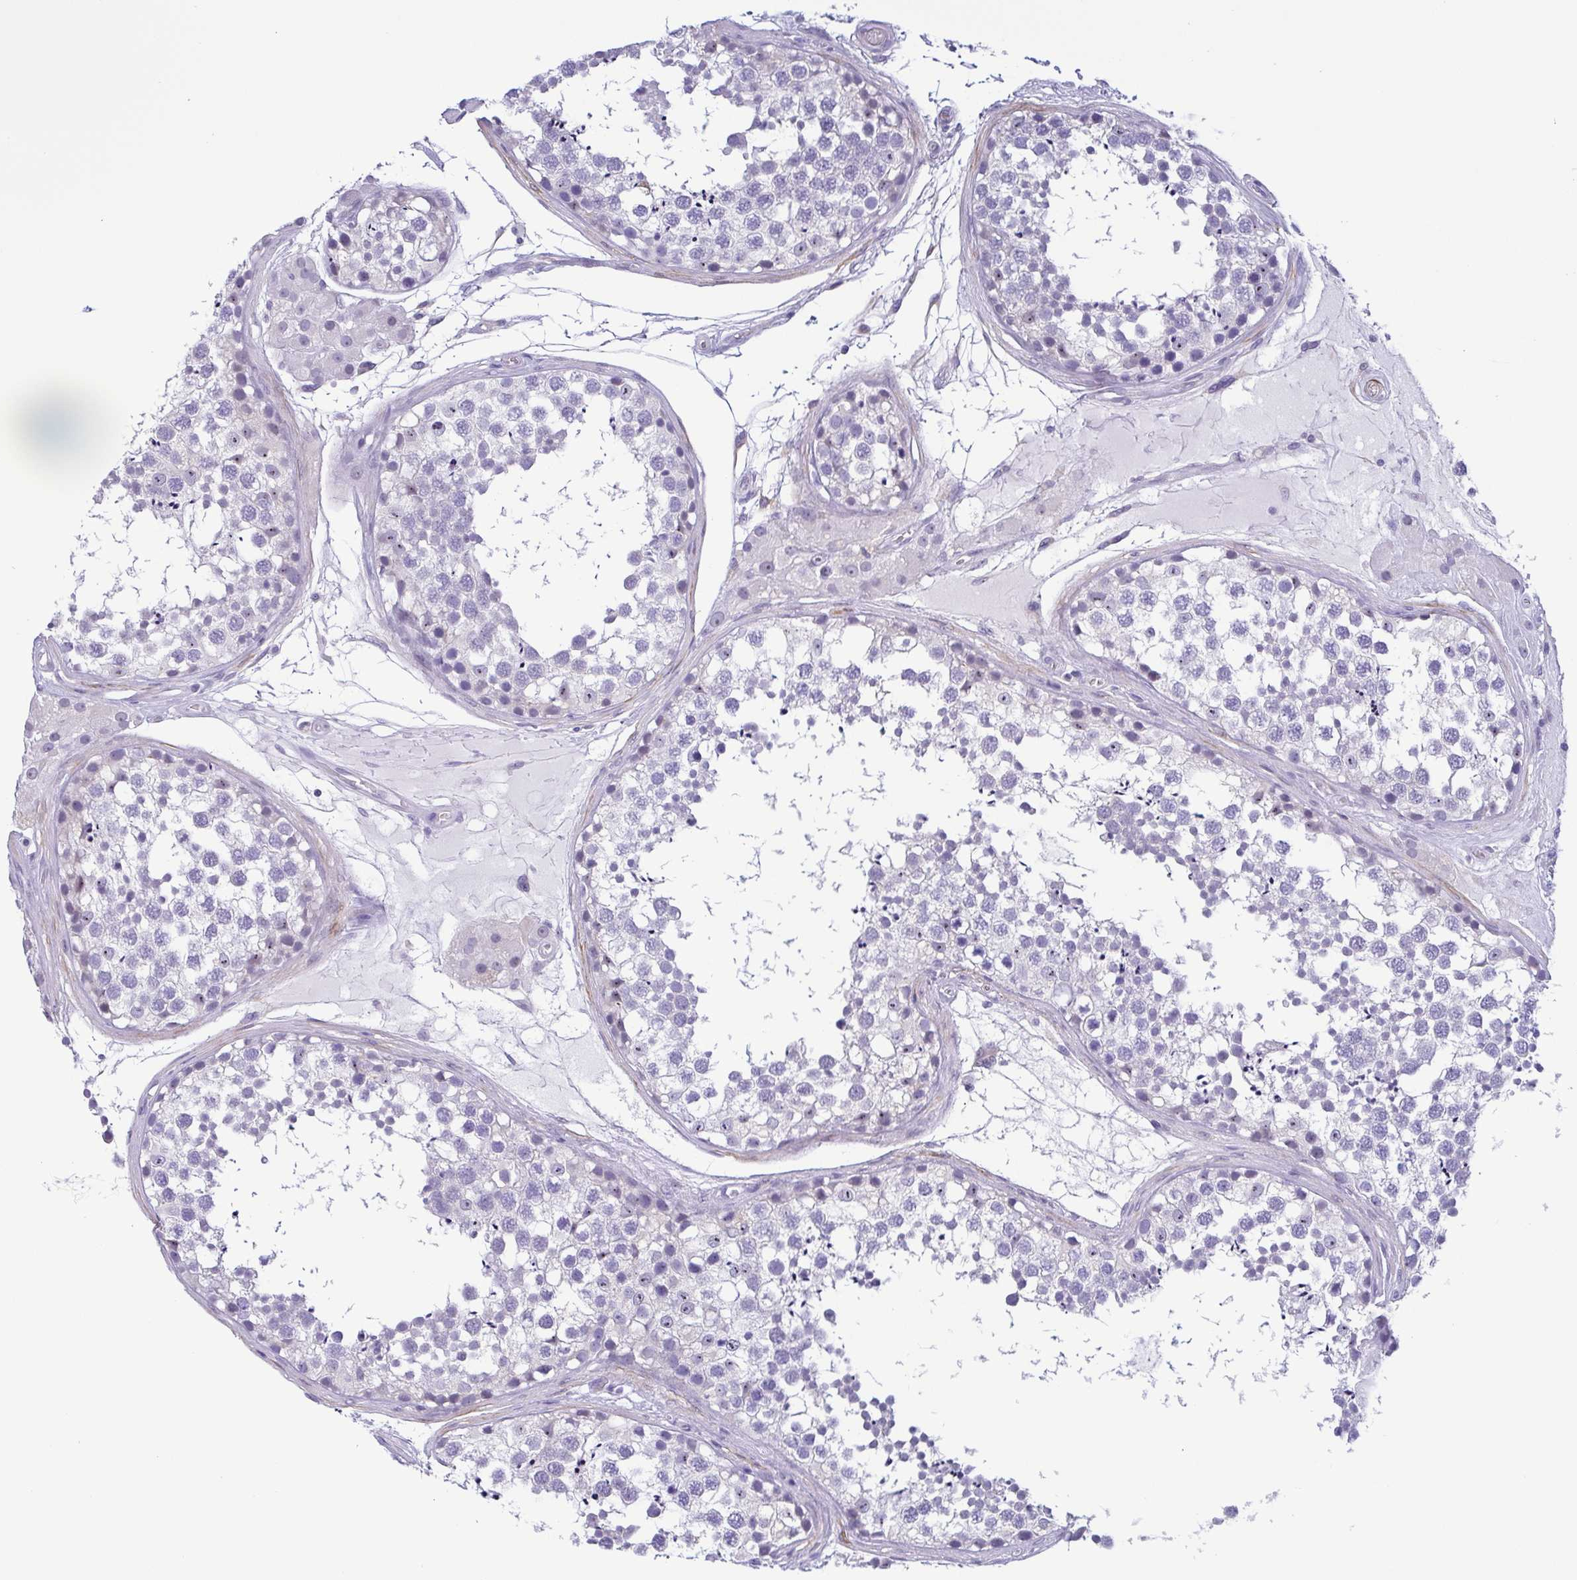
{"staining": {"intensity": "negative", "quantity": "none", "location": "none"}, "tissue": "testis", "cell_type": "Cells in seminiferous ducts", "image_type": "normal", "snomed": [{"axis": "morphology", "description": "Normal tissue, NOS"}, {"axis": "morphology", "description": "Seminoma, NOS"}, {"axis": "topography", "description": "Testis"}], "caption": "The IHC histopathology image has no significant positivity in cells in seminiferous ducts of testis. (DAB (3,3'-diaminobenzidine) IHC, high magnification).", "gene": "MYL7", "patient": {"sex": "male", "age": 65}}